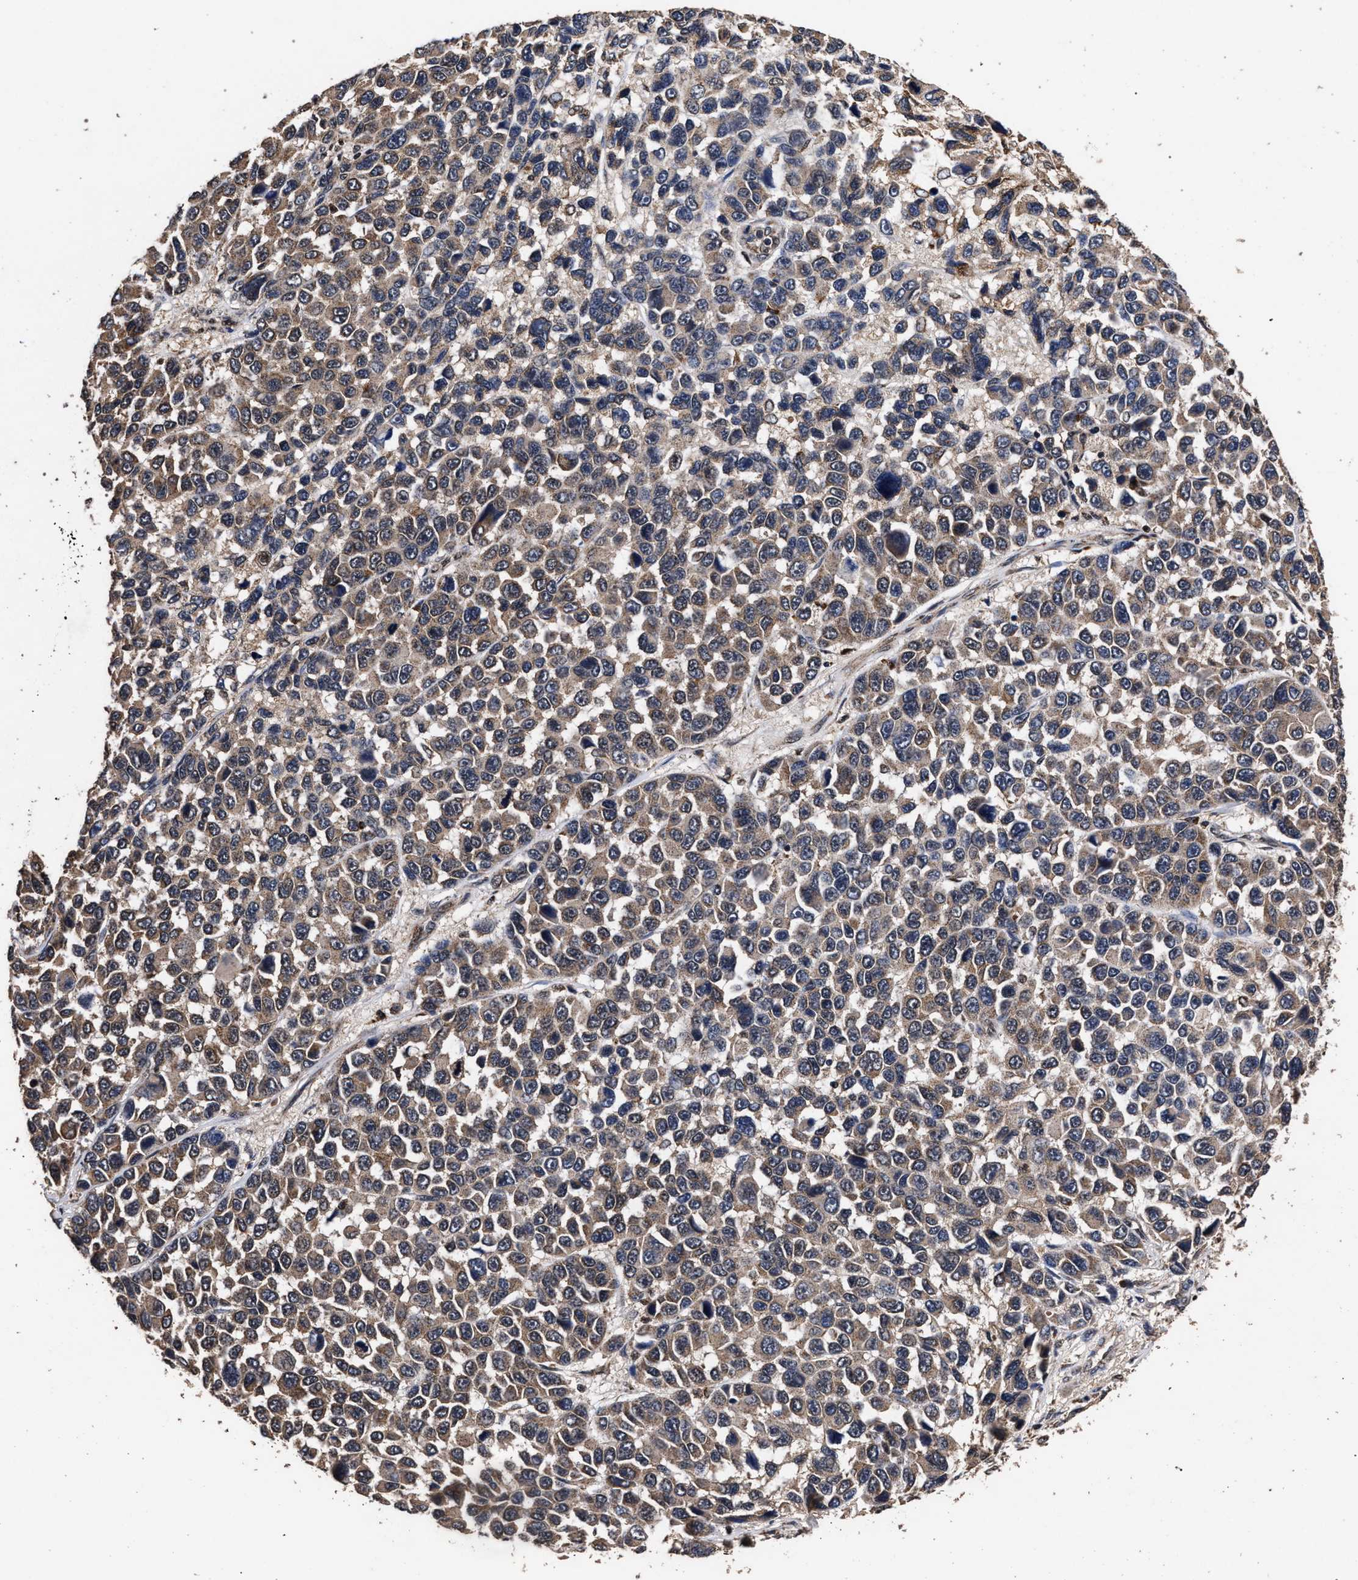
{"staining": {"intensity": "weak", "quantity": ">75%", "location": "cytoplasmic/membranous"}, "tissue": "melanoma", "cell_type": "Tumor cells", "image_type": "cancer", "snomed": [{"axis": "morphology", "description": "Malignant melanoma, NOS"}, {"axis": "topography", "description": "Skin"}], "caption": "DAB (3,3'-diaminobenzidine) immunohistochemical staining of human melanoma demonstrates weak cytoplasmic/membranous protein expression in approximately >75% of tumor cells.", "gene": "ACOX1", "patient": {"sex": "male", "age": 53}}